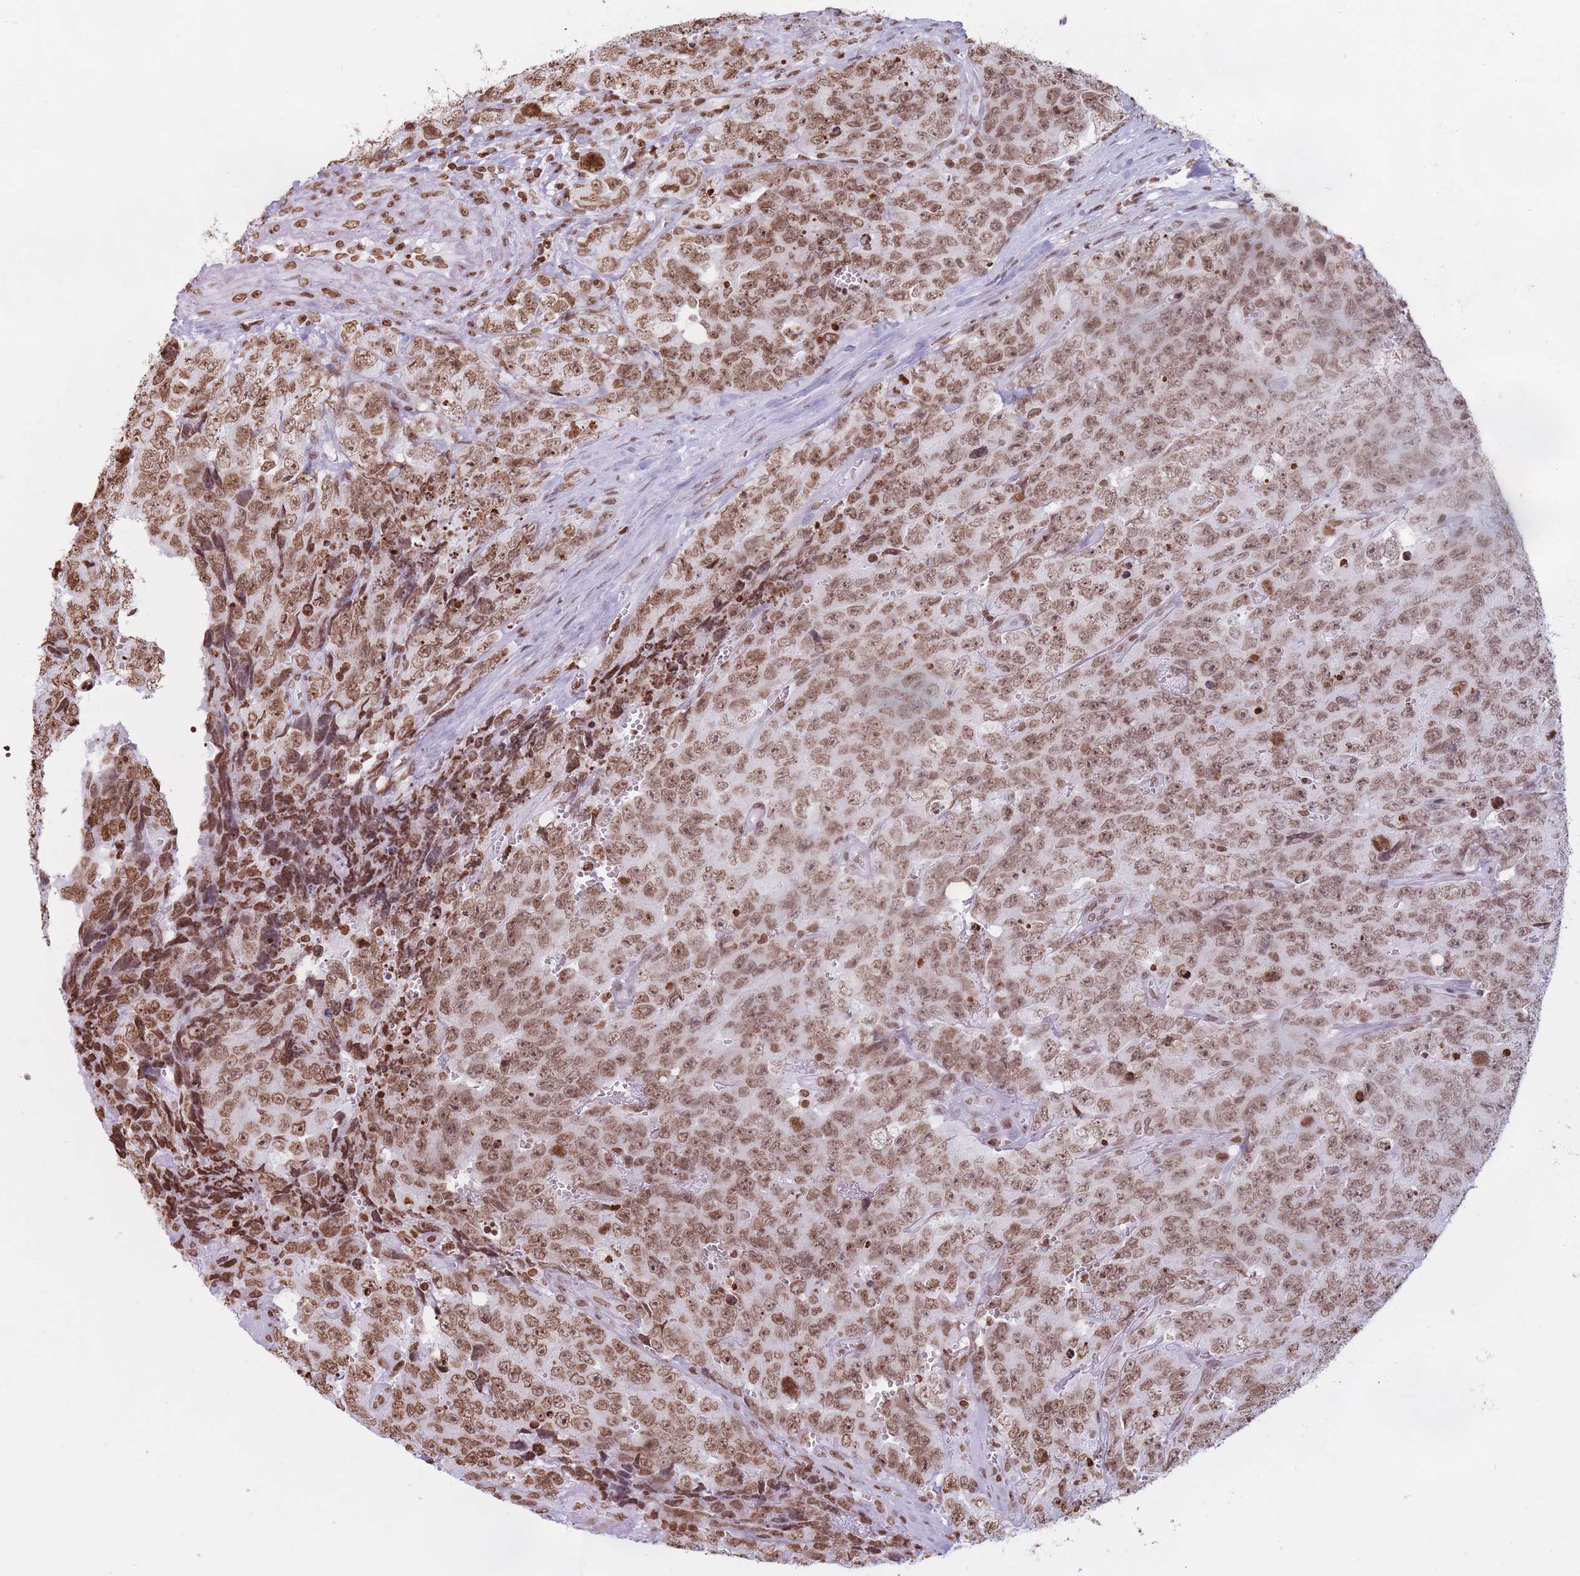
{"staining": {"intensity": "moderate", "quantity": ">75%", "location": "nuclear"}, "tissue": "testis cancer", "cell_type": "Tumor cells", "image_type": "cancer", "snomed": [{"axis": "morphology", "description": "Seminoma, NOS"}, {"axis": "morphology", "description": "Teratoma, malignant, NOS"}, {"axis": "topography", "description": "Testis"}], "caption": "There is medium levels of moderate nuclear expression in tumor cells of testis seminoma, as demonstrated by immunohistochemical staining (brown color).", "gene": "RYK", "patient": {"sex": "male", "age": 34}}